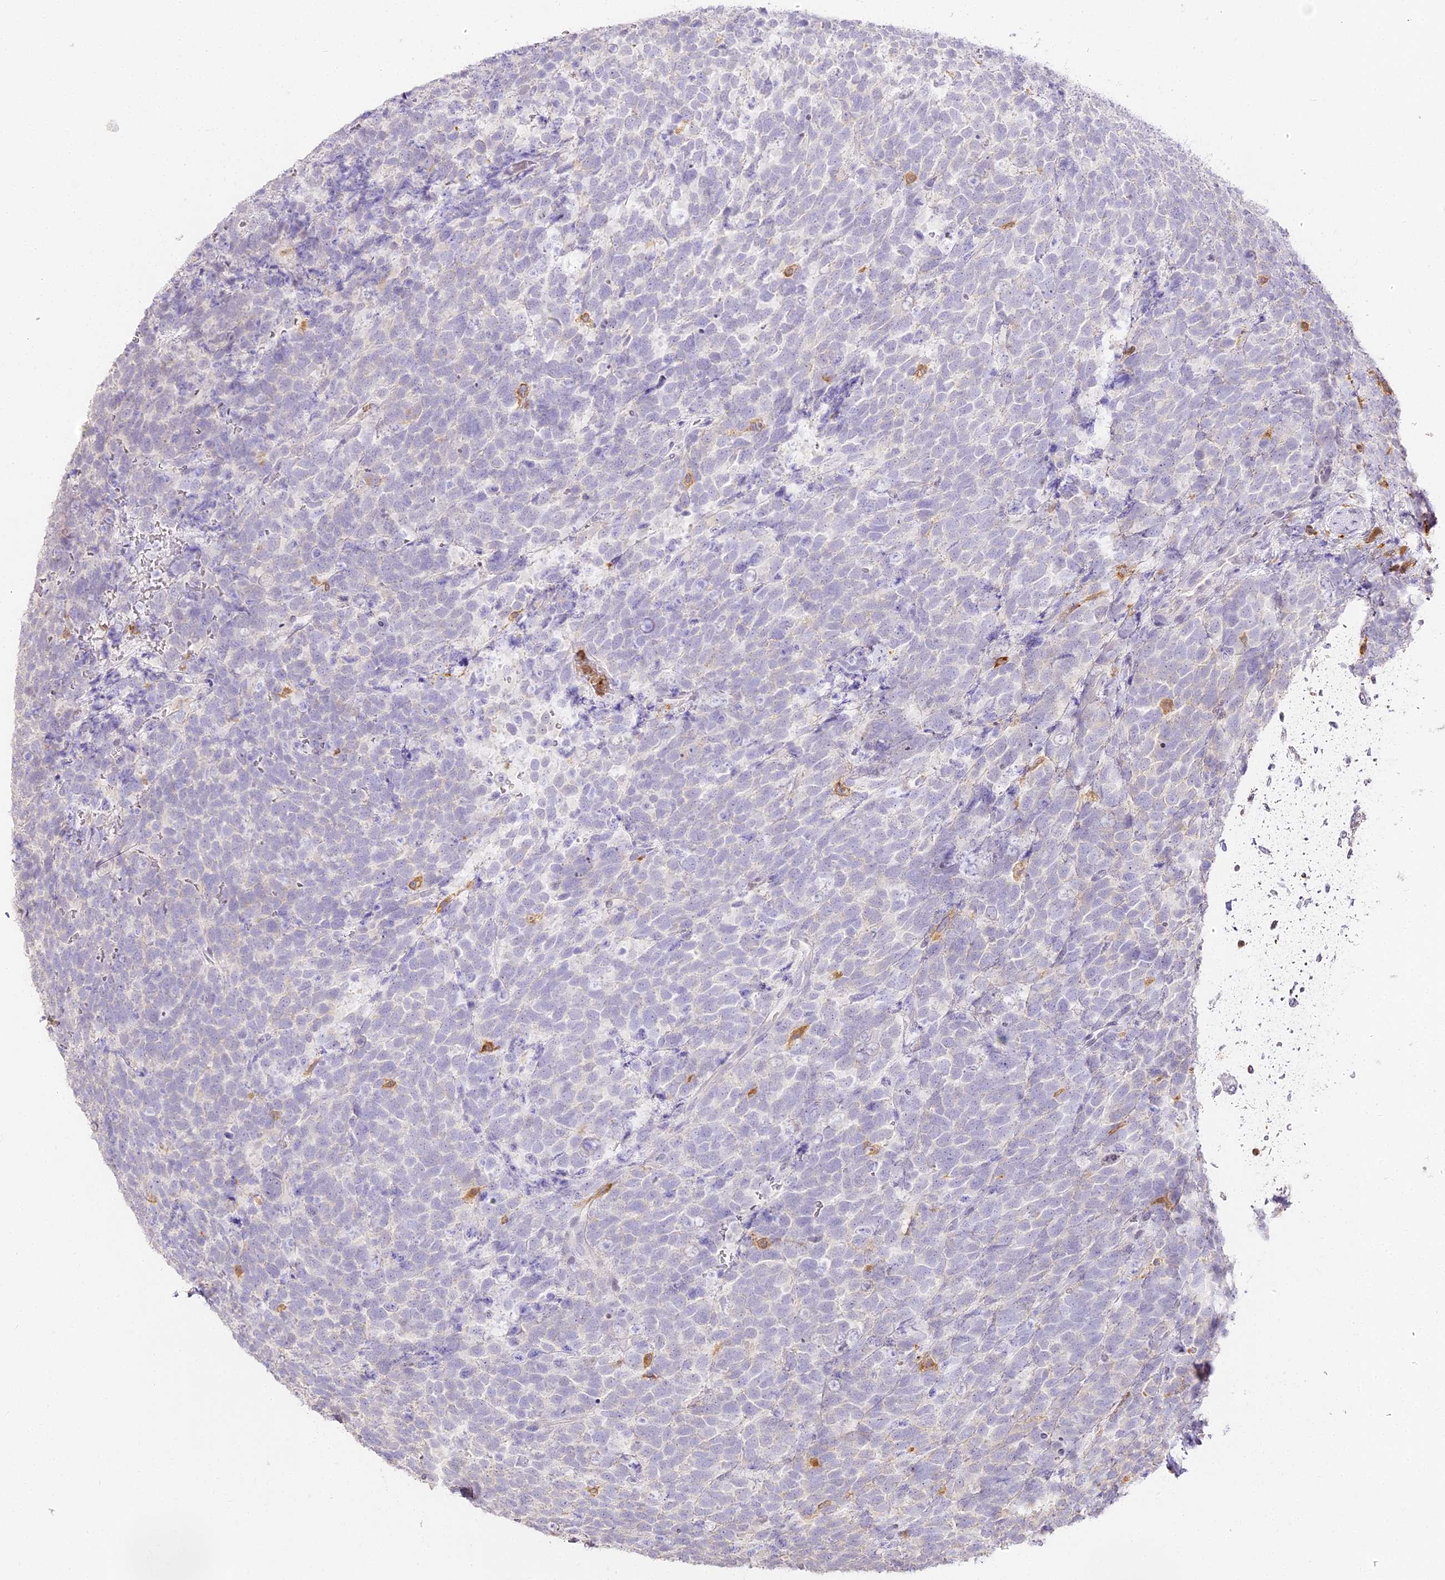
{"staining": {"intensity": "negative", "quantity": "none", "location": "none"}, "tissue": "urothelial cancer", "cell_type": "Tumor cells", "image_type": "cancer", "snomed": [{"axis": "morphology", "description": "Urothelial carcinoma, High grade"}, {"axis": "topography", "description": "Urinary bladder"}], "caption": "A high-resolution micrograph shows immunohistochemistry staining of urothelial cancer, which reveals no significant staining in tumor cells.", "gene": "DOCK2", "patient": {"sex": "female", "age": 82}}